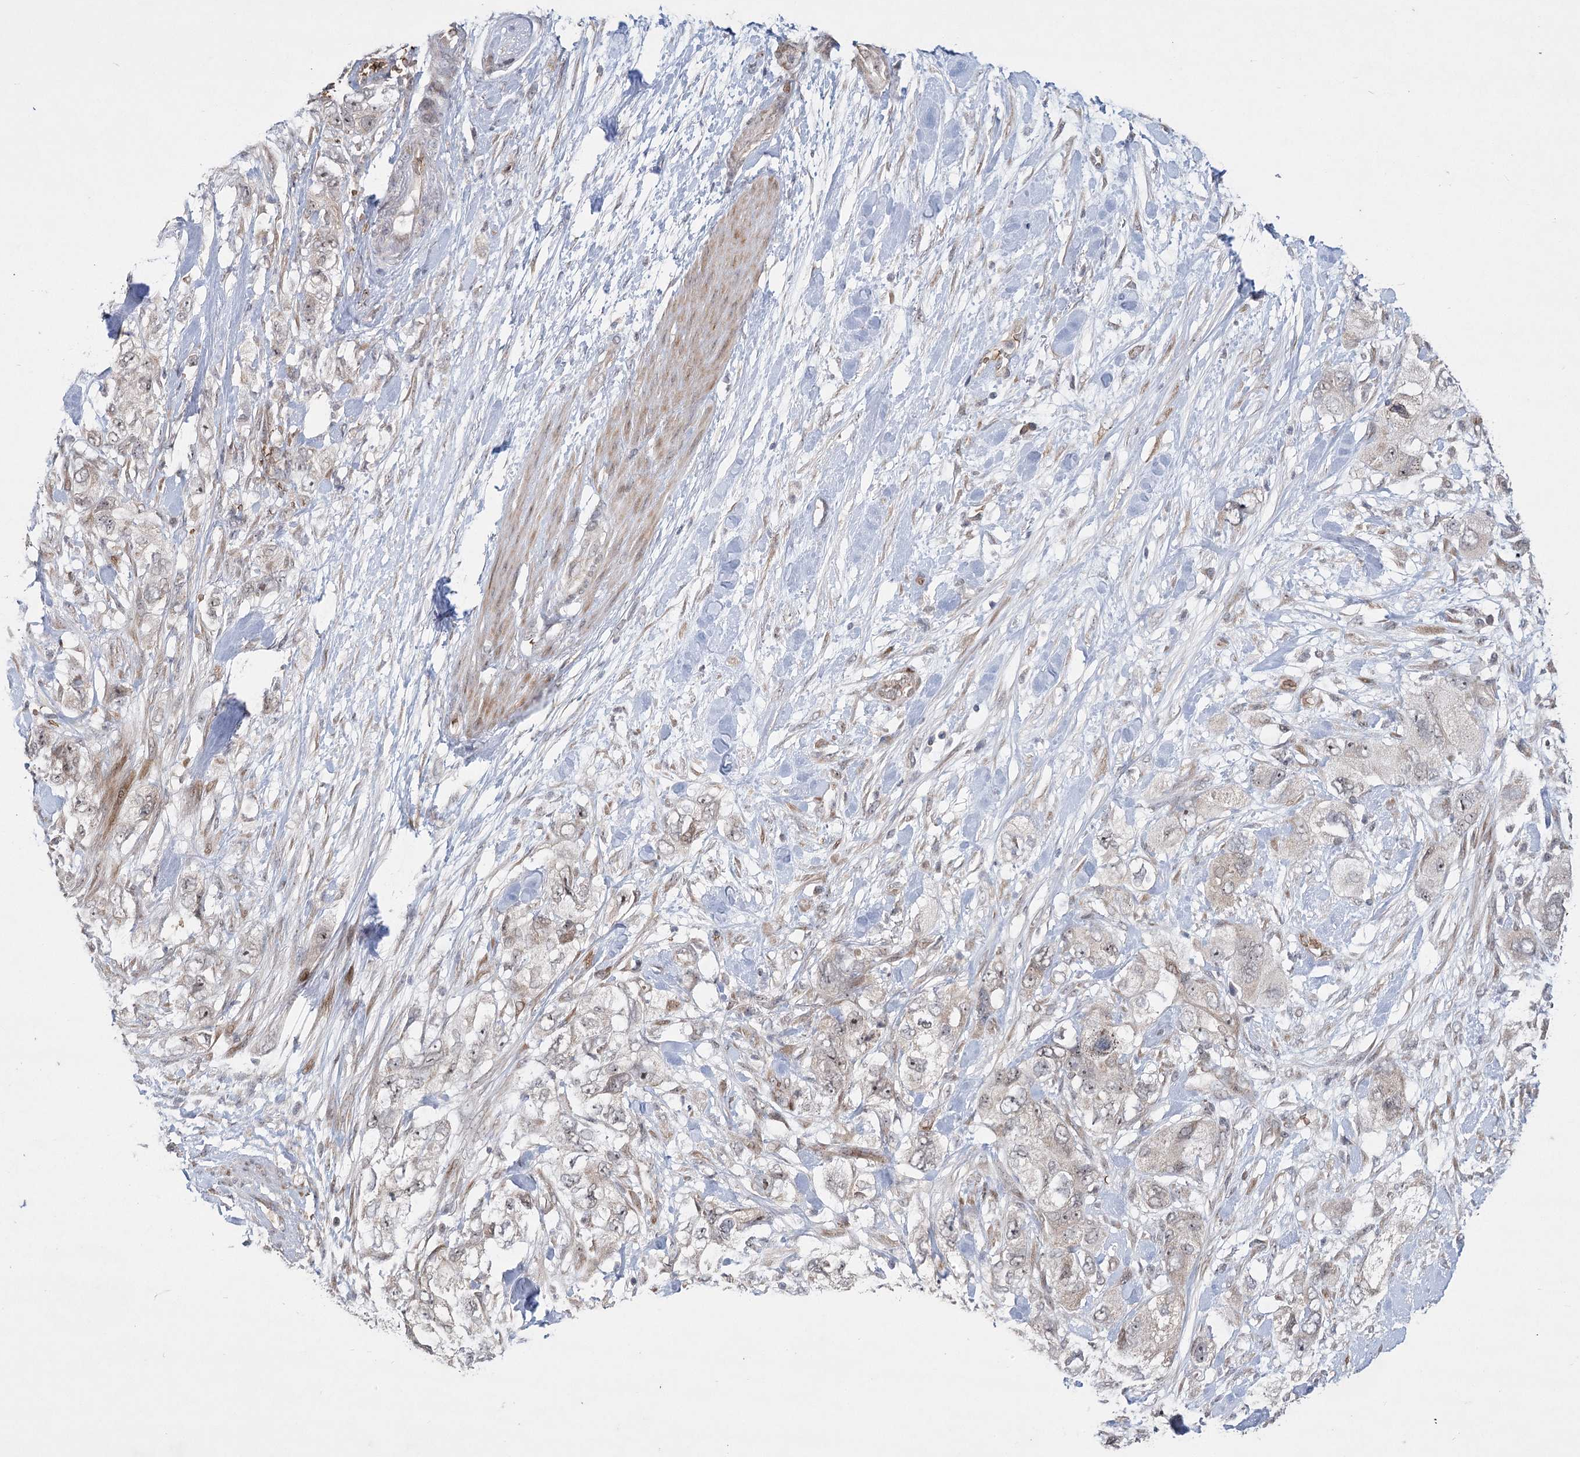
{"staining": {"intensity": "negative", "quantity": "none", "location": "none"}, "tissue": "pancreatic cancer", "cell_type": "Tumor cells", "image_type": "cancer", "snomed": [{"axis": "morphology", "description": "Adenocarcinoma, NOS"}, {"axis": "topography", "description": "Pancreas"}], "caption": "Immunohistochemistry photomicrograph of neoplastic tissue: human pancreatic cancer stained with DAB (3,3'-diaminobenzidine) reveals no significant protein positivity in tumor cells. The staining is performed using DAB (3,3'-diaminobenzidine) brown chromogen with nuclei counter-stained in using hematoxylin.", "gene": "NSMCE4A", "patient": {"sex": "female", "age": 73}}